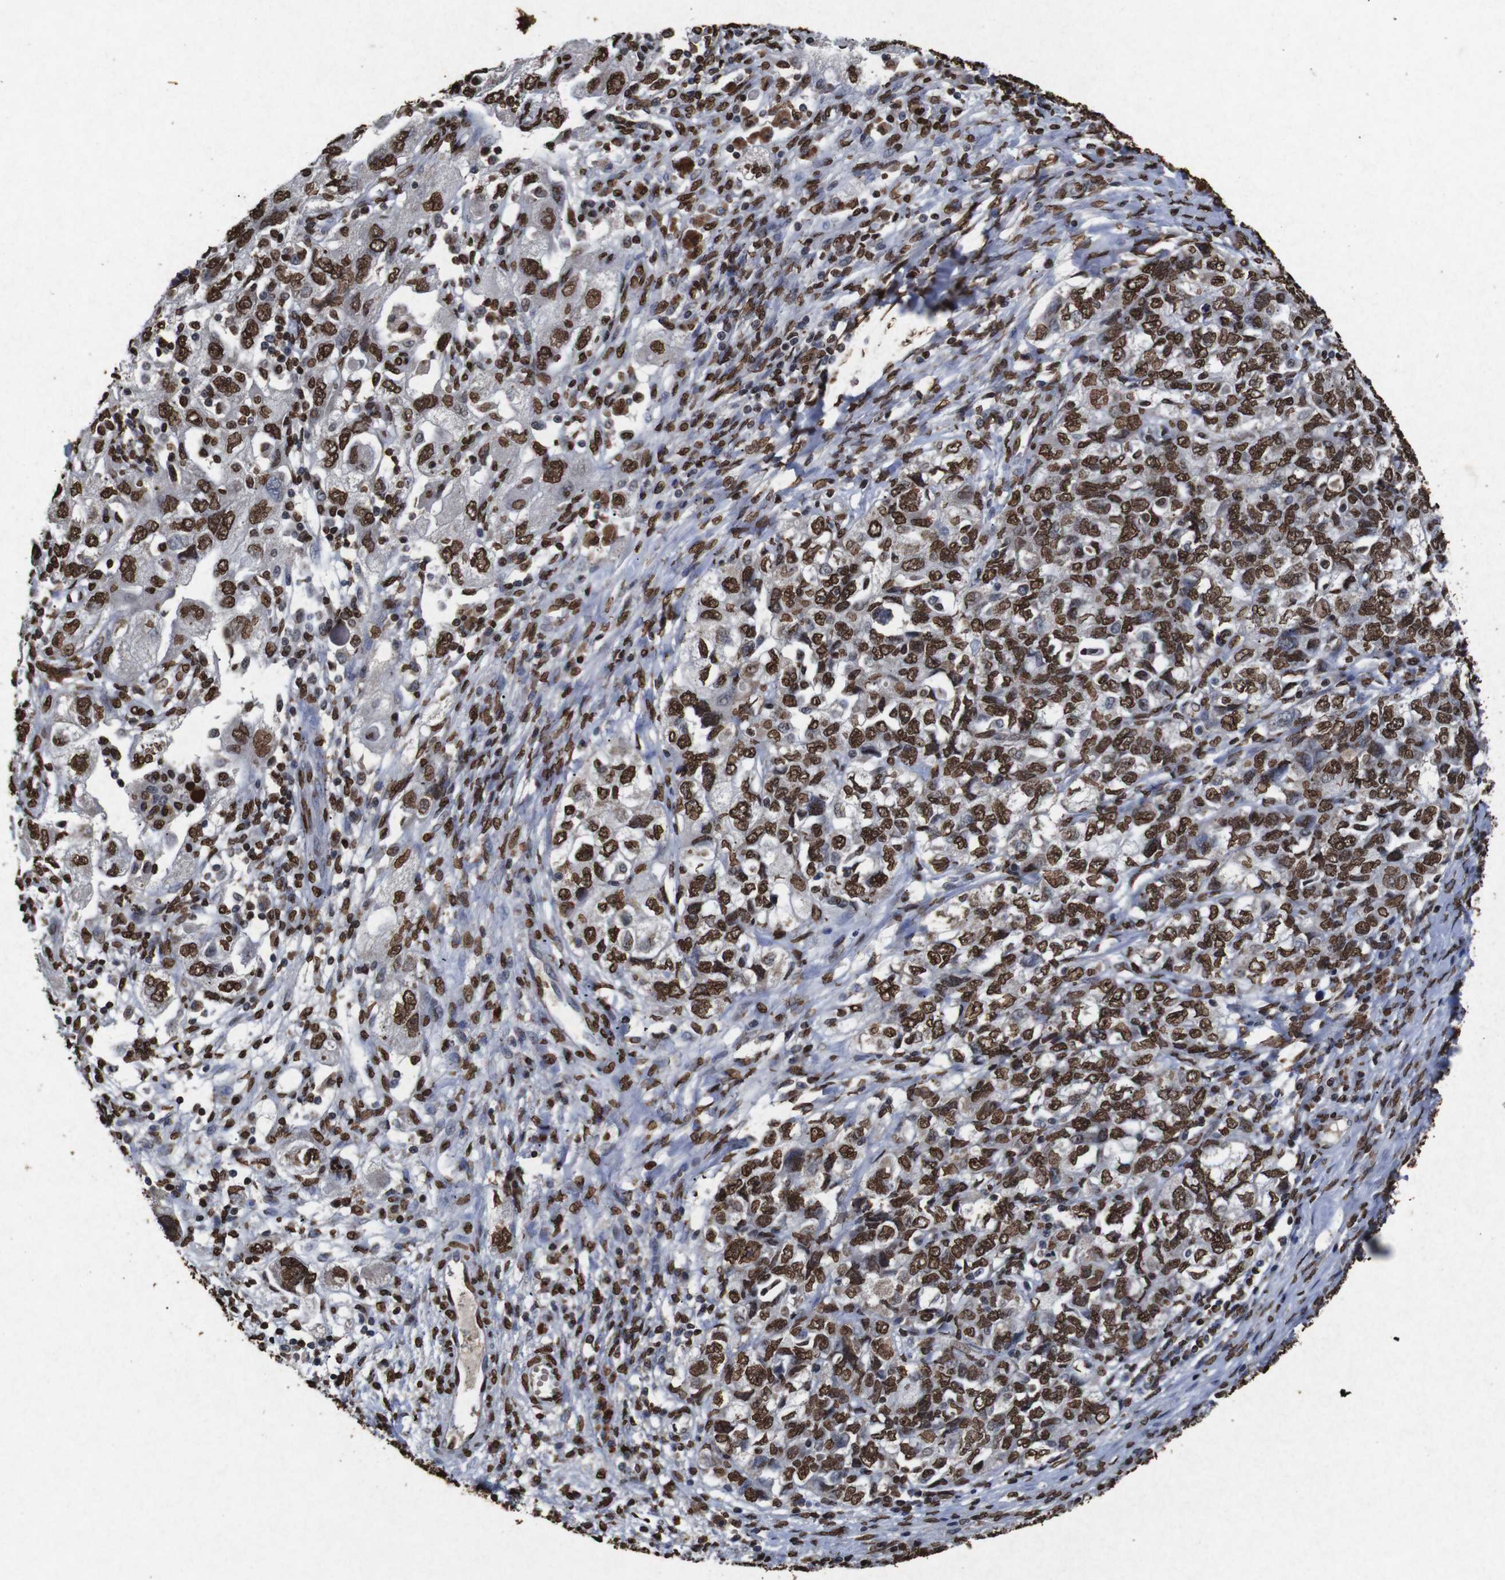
{"staining": {"intensity": "strong", "quantity": ">75%", "location": "nuclear"}, "tissue": "ovarian cancer", "cell_type": "Tumor cells", "image_type": "cancer", "snomed": [{"axis": "morphology", "description": "Carcinoma, NOS"}, {"axis": "morphology", "description": "Cystadenocarcinoma, serous, NOS"}, {"axis": "topography", "description": "Ovary"}], "caption": "The image exhibits a brown stain indicating the presence of a protein in the nuclear of tumor cells in ovarian cancer (carcinoma).", "gene": "MDM2", "patient": {"sex": "female", "age": 69}}